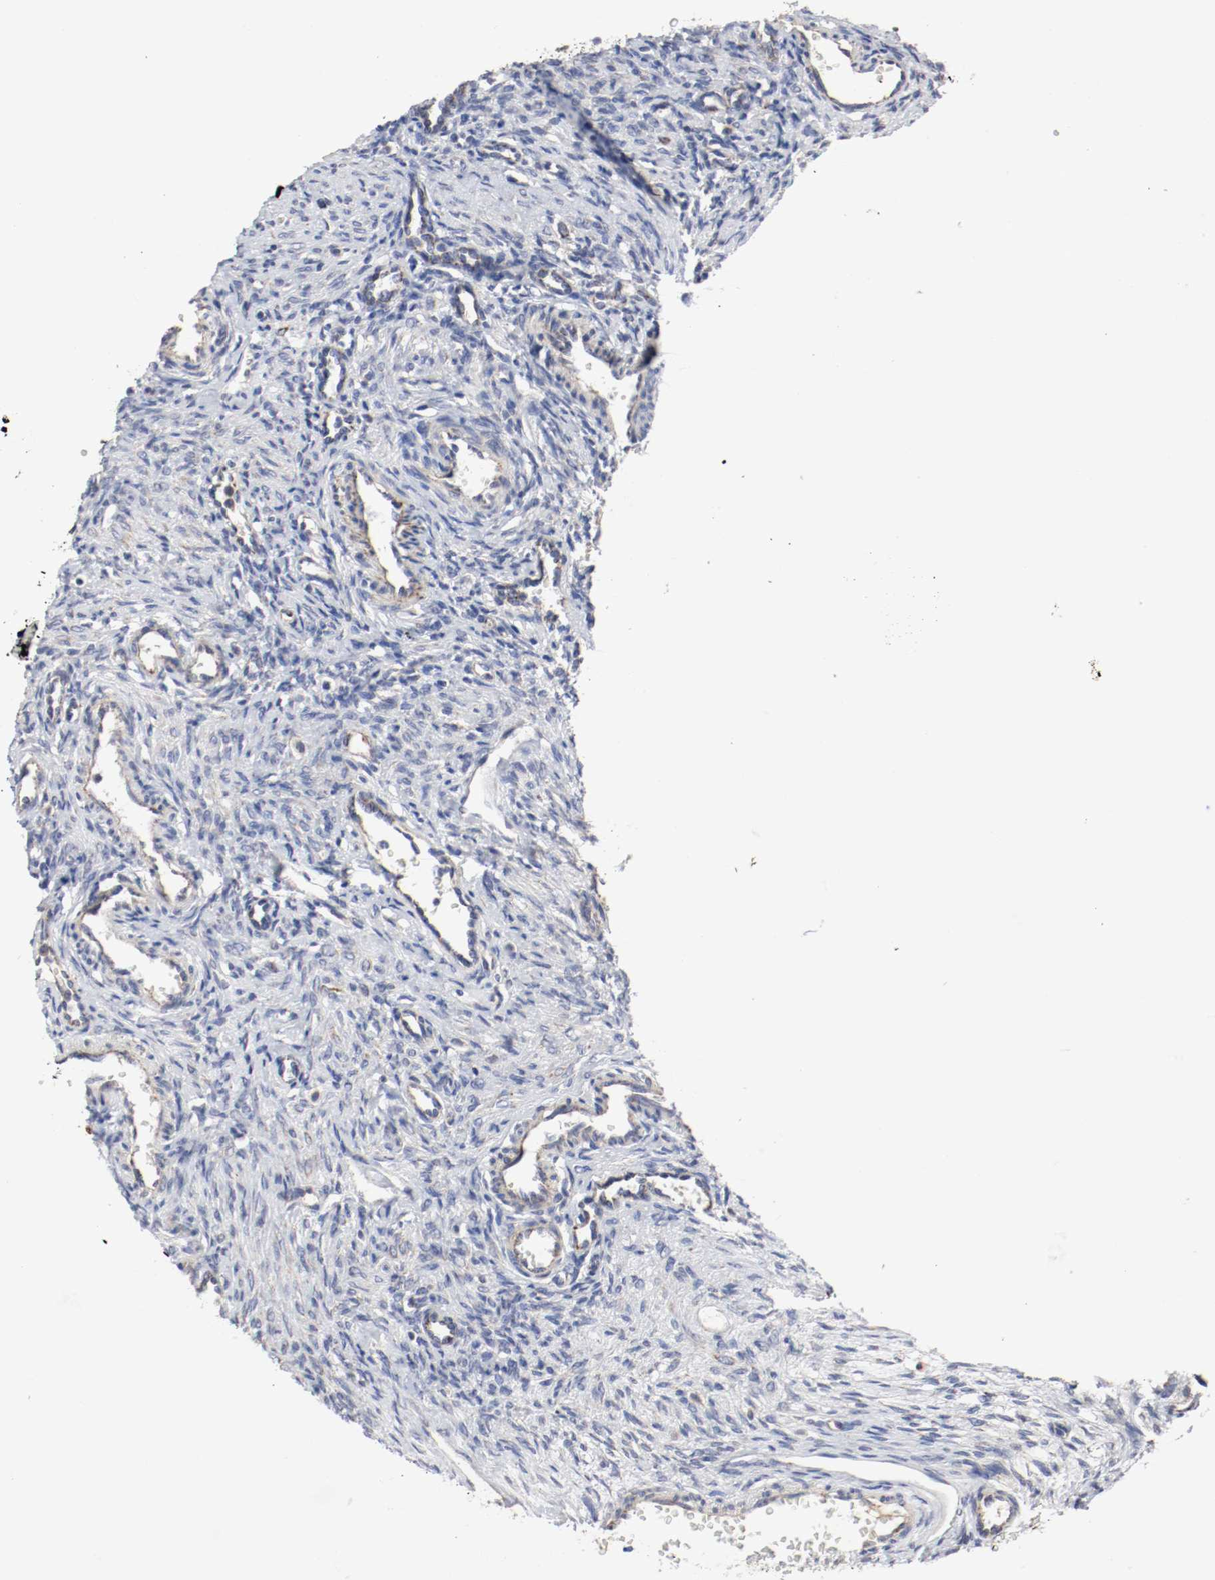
{"staining": {"intensity": "negative", "quantity": "none", "location": "none"}, "tissue": "ovary", "cell_type": "Follicle cells", "image_type": "normal", "snomed": [{"axis": "morphology", "description": "Normal tissue, NOS"}, {"axis": "topography", "description": "Ovary"}], "caption": "Human ovary stained for a protein using immunohistochemistry (IHC) exhibits no expression in follicle cells.", "gene": "AFG3L2", "patient": {"sex": "female", "age": 33}}